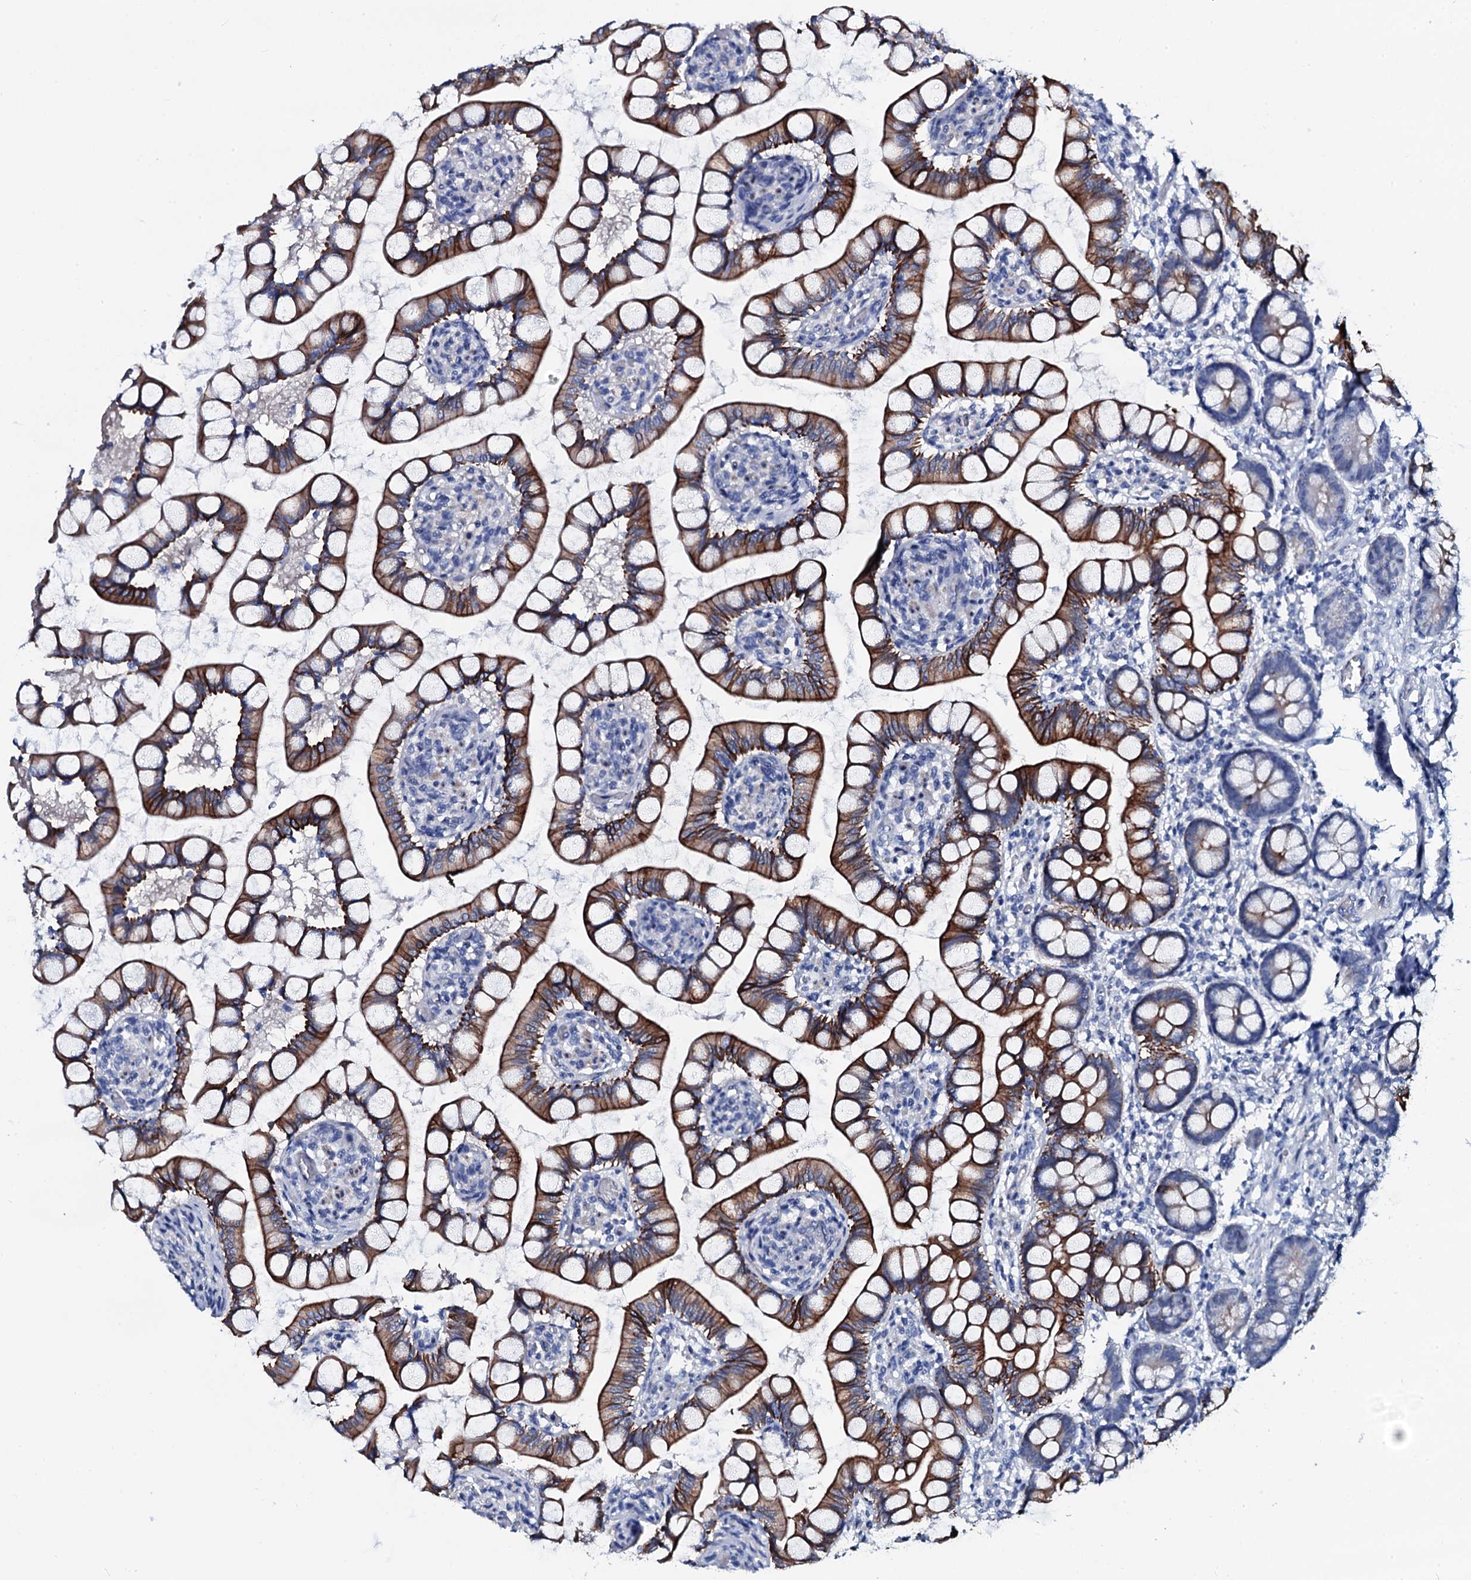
{"staining": {"intensity": "moderate", "quantity": ">75%", "location": "cytoplasmic/membranous"}, "tissue": "small intestine", "cell_type": "Glandular cells", "image_type": "normal", "snomed": [{"axis": "morphology", "description": "Normal tissue, NOS"}, {"axis": "topography", "description": "Small intestine"}], "caption": "IHC (DAB) staining of normal small intestine displays moderate cytoplasmic/membranous protein positivity in approximately >75% of glandular cells.", "gene": "GYS2", "patient": {"sex": "male", "age": 52}}